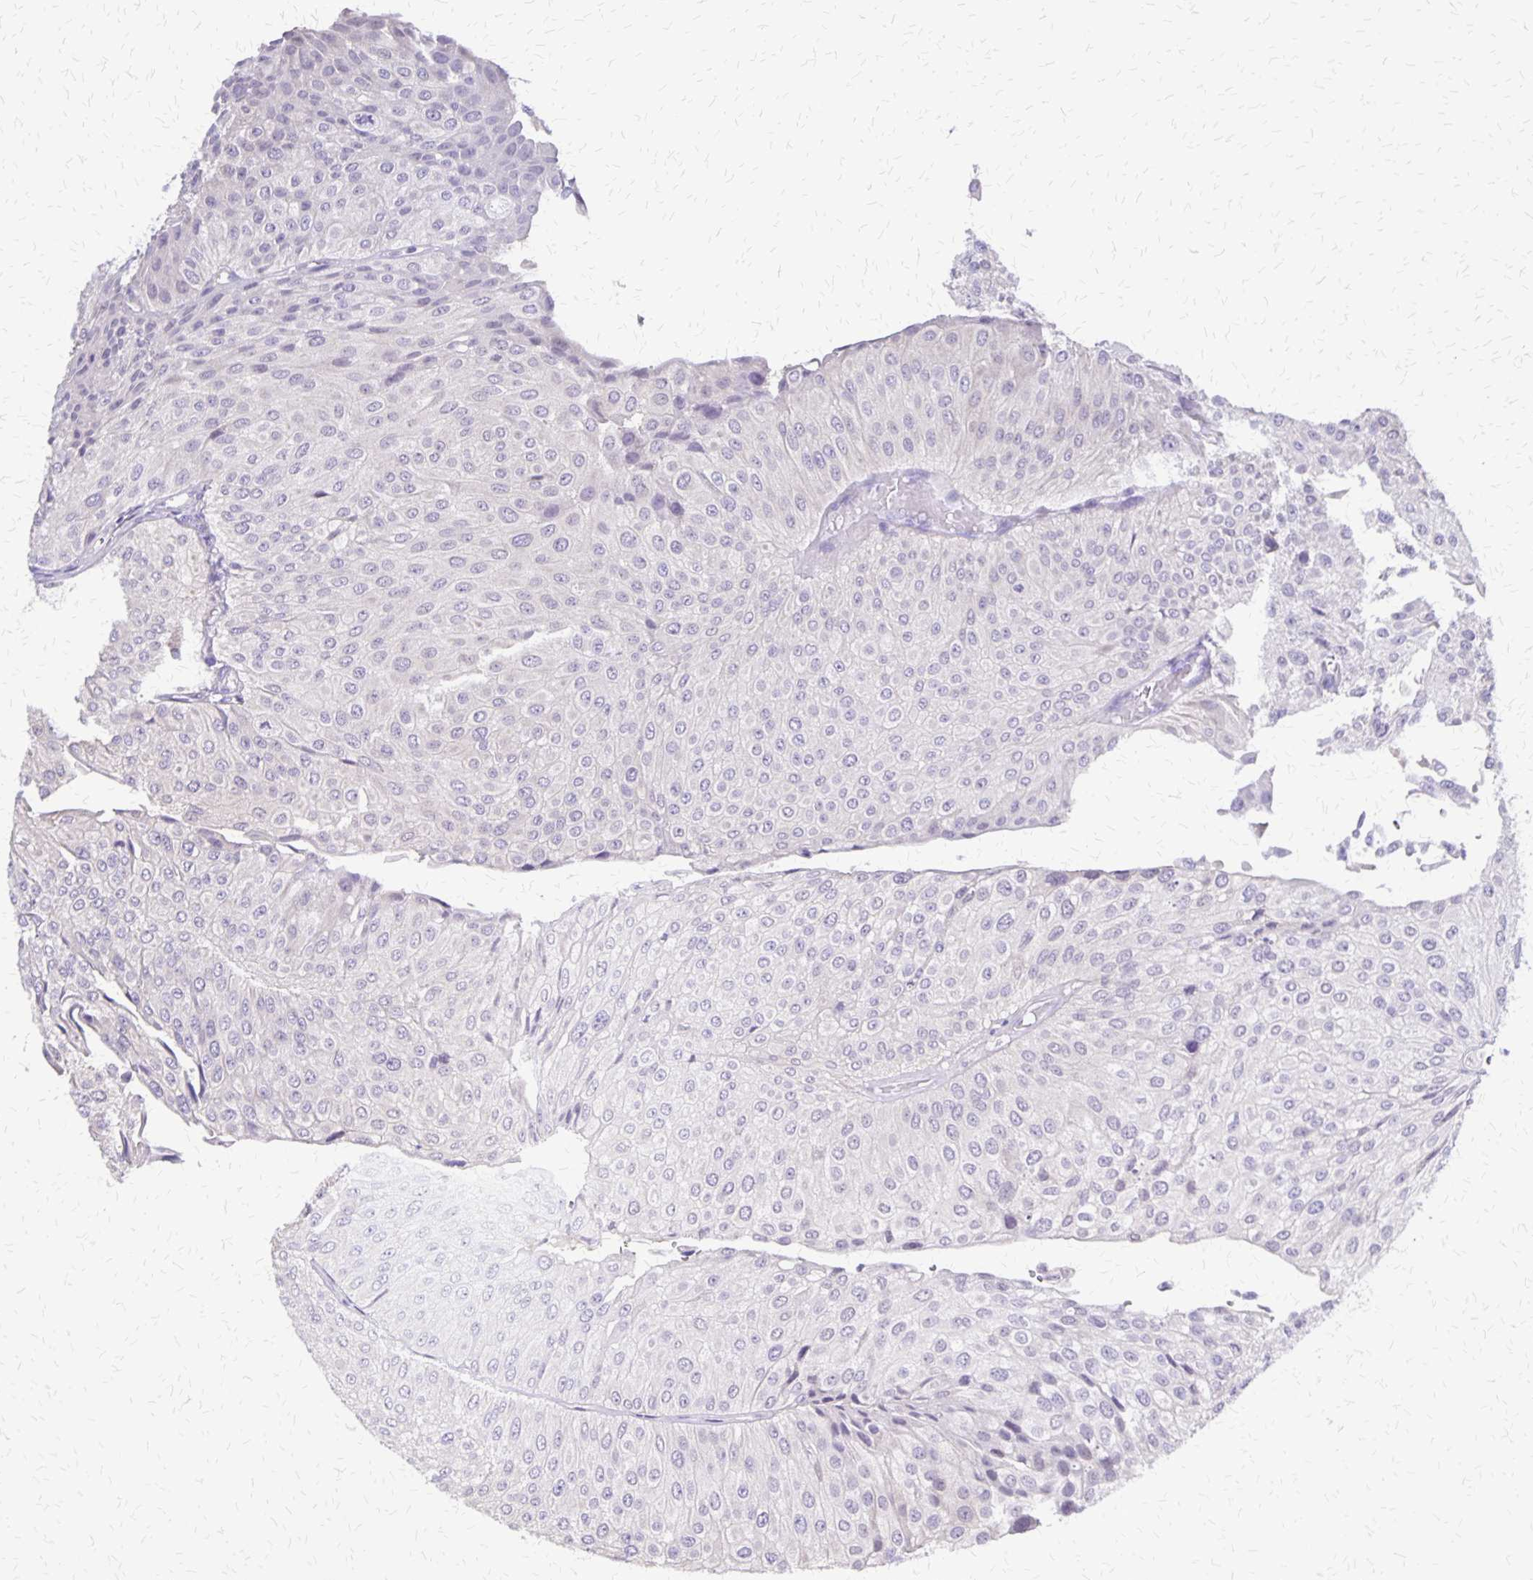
{"staining": {"intensity": "negative", "quantity": "none", "location": "none"}, "tissue": "urothelial cancer", "cell_type": "Tumor cells", "image_type": "cancer", "snomed": [{"axis": "morphology", "description": "Urothelial carcinoma, NOS"}, {"axis": "topography", "description": "Urinary bladder"}], "caption": "The image demonstrates no significant expression in tumor cells of transitional cell carcinoma.", "gene": "SI", "patient": {"sex": "male", "age": 67}}